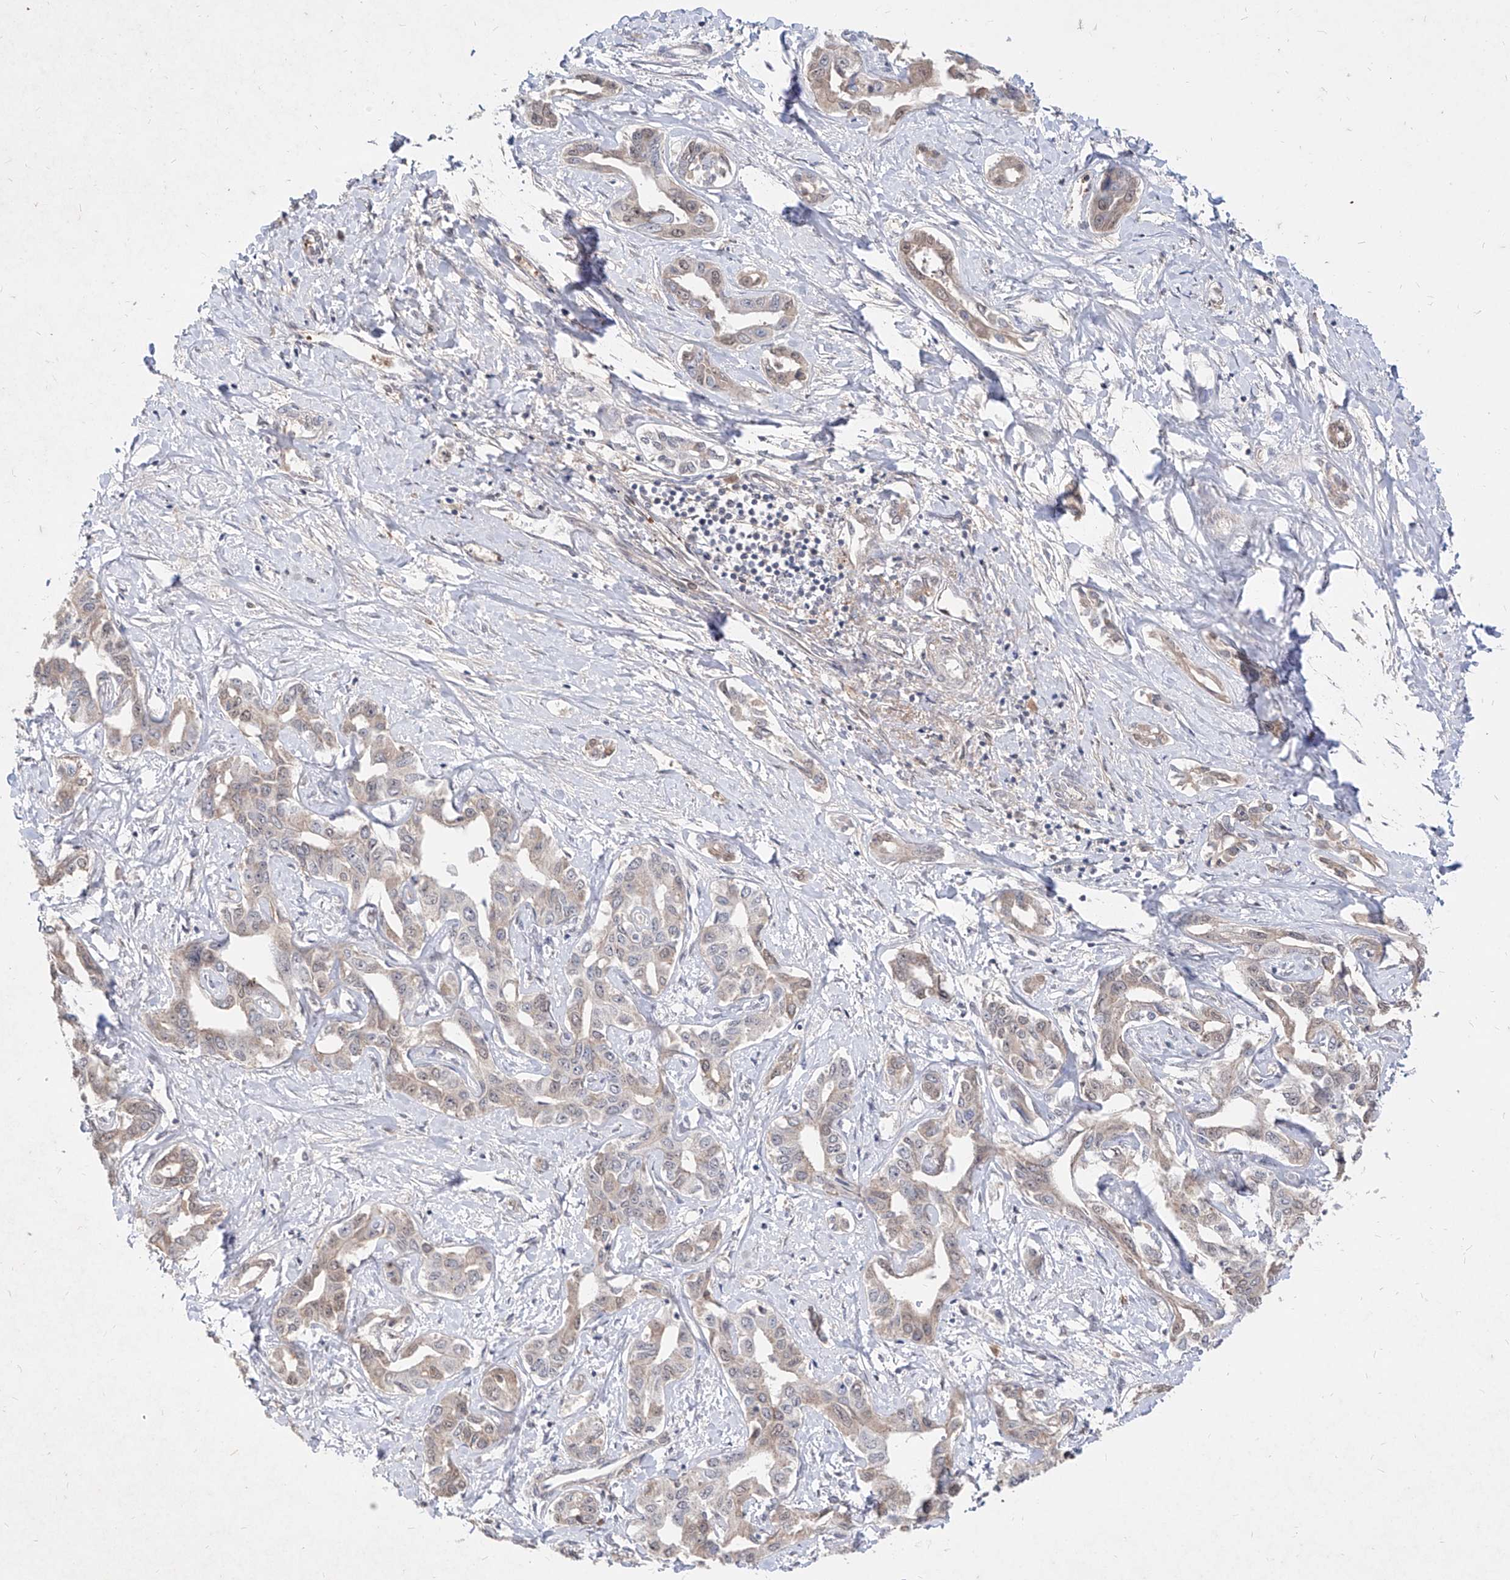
{"staining": {"intensity": "weak", "quantity": "25%-75%", "location": "cytoplasmic/membranous"}, "tissue": "liver cancer", "cell_type": "Tumor cells", "image_type": "cancer", "snomed": [{"axis": "morphology", "description": "Cholangiocarcinoma"}, {"axis": "topography", "description": "Liver"}], "caption": "Immunohistochemistry of liver cancer demonstrates low levels of weak cytoplasmic/membranous expression in approximately 25%-75% of tumor cells.", "gene": "C4A", "patient": {"sex": "male", "age": 59}}